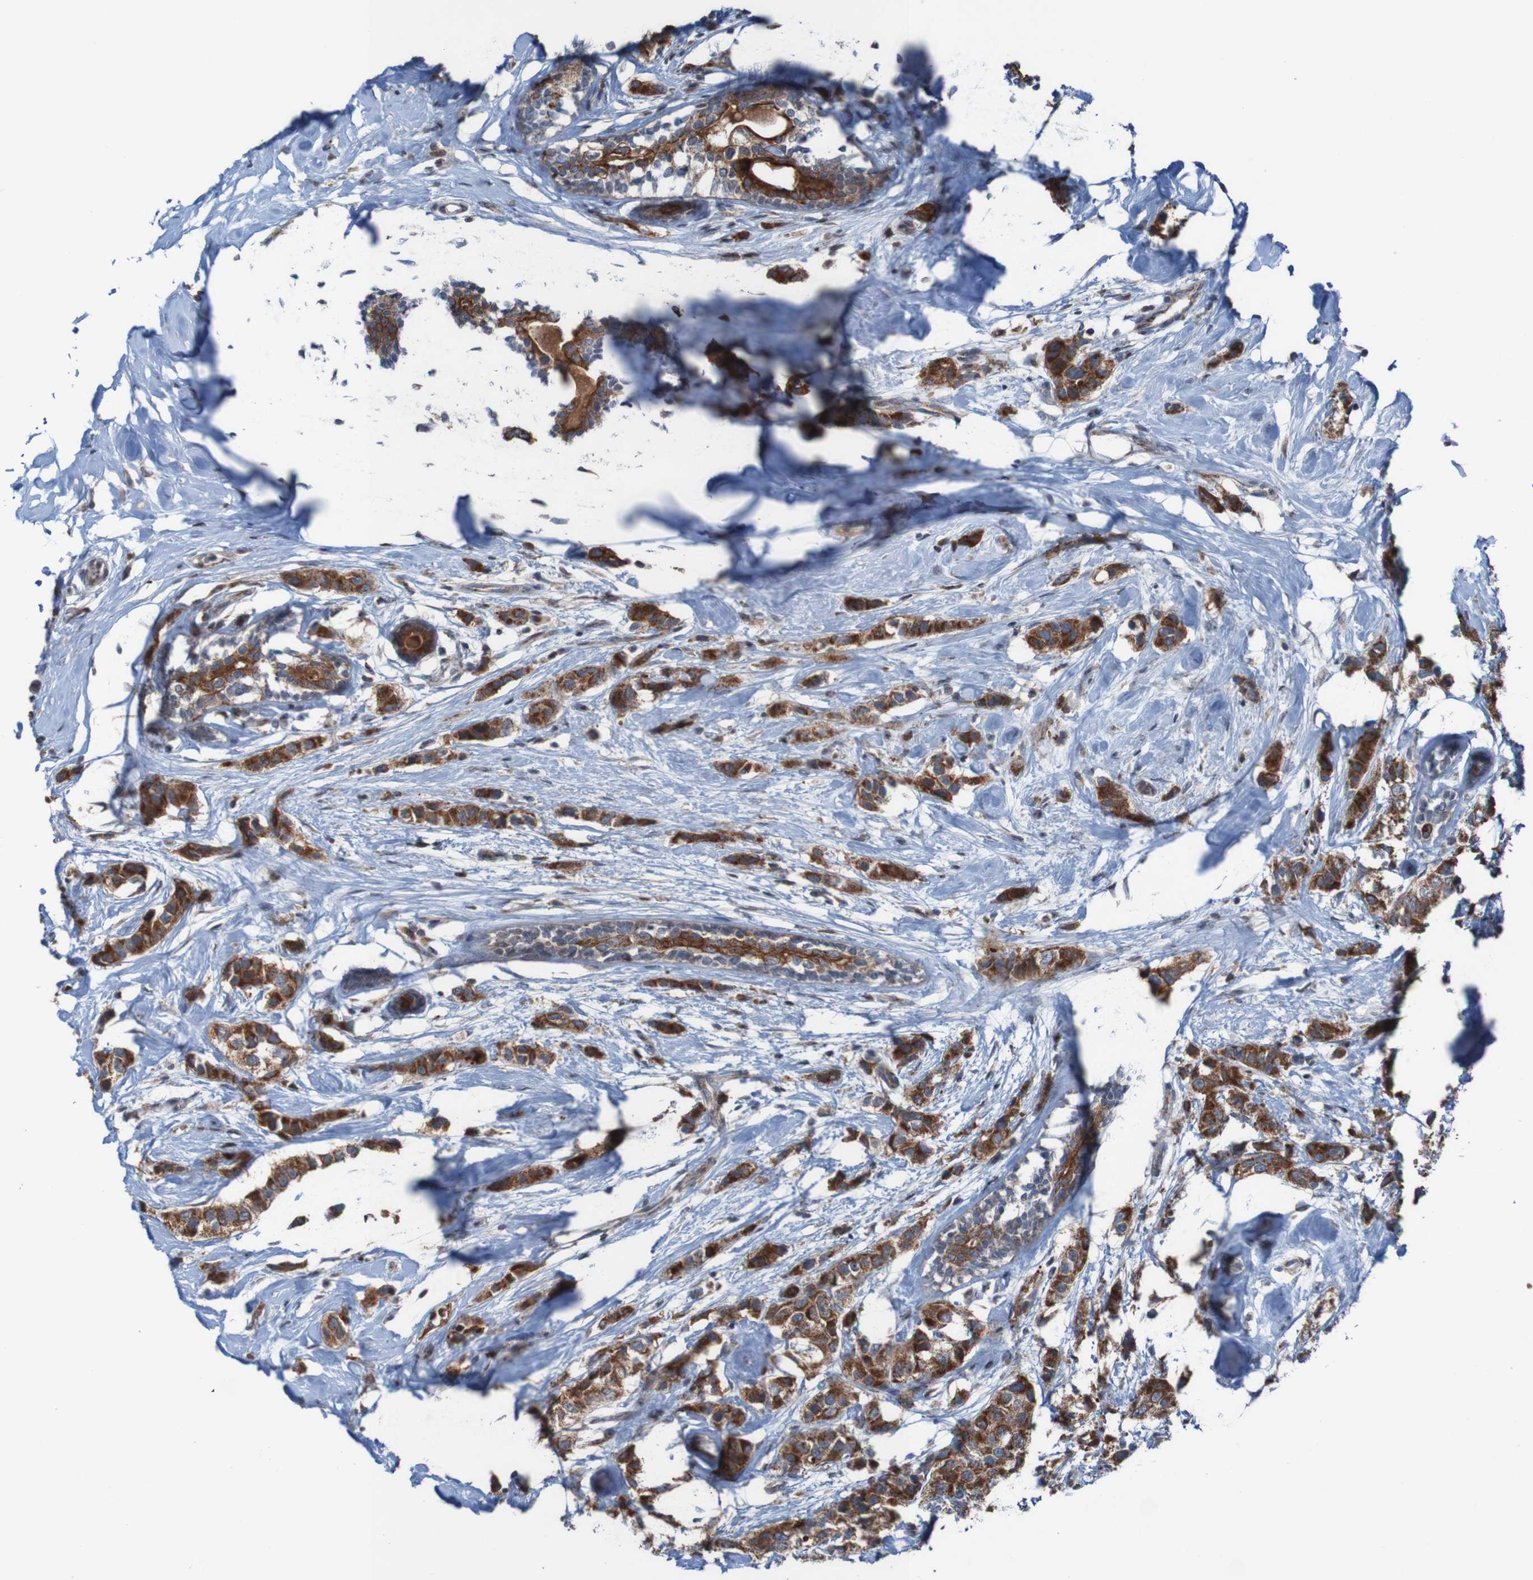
{"staining": {"intensity": "strong", "quantity": ">75%", "location": "cytoplasmic/membranous"}, "tissue": "breast cancer", "cell_type": "Tumor cells", "image_type": "cancer", "snomed": [{"axis": "morphology", "description": "Normal tissue, NOS"}, {"axis": "morphology", "description": "Duct carcinoma"}, {"axis": "topography", "description": "Breast"}], "caption": "Protein staining reveals strong cytoplasmic/membranous staining in approximately >75% of tumor cells in breast cancer. (DAB (3,3'-diaminobenzidine) IHC with brightfield microscopy, high magnification).", "gene": "UNG", "patient": {"sex": "female", "age": 50}}